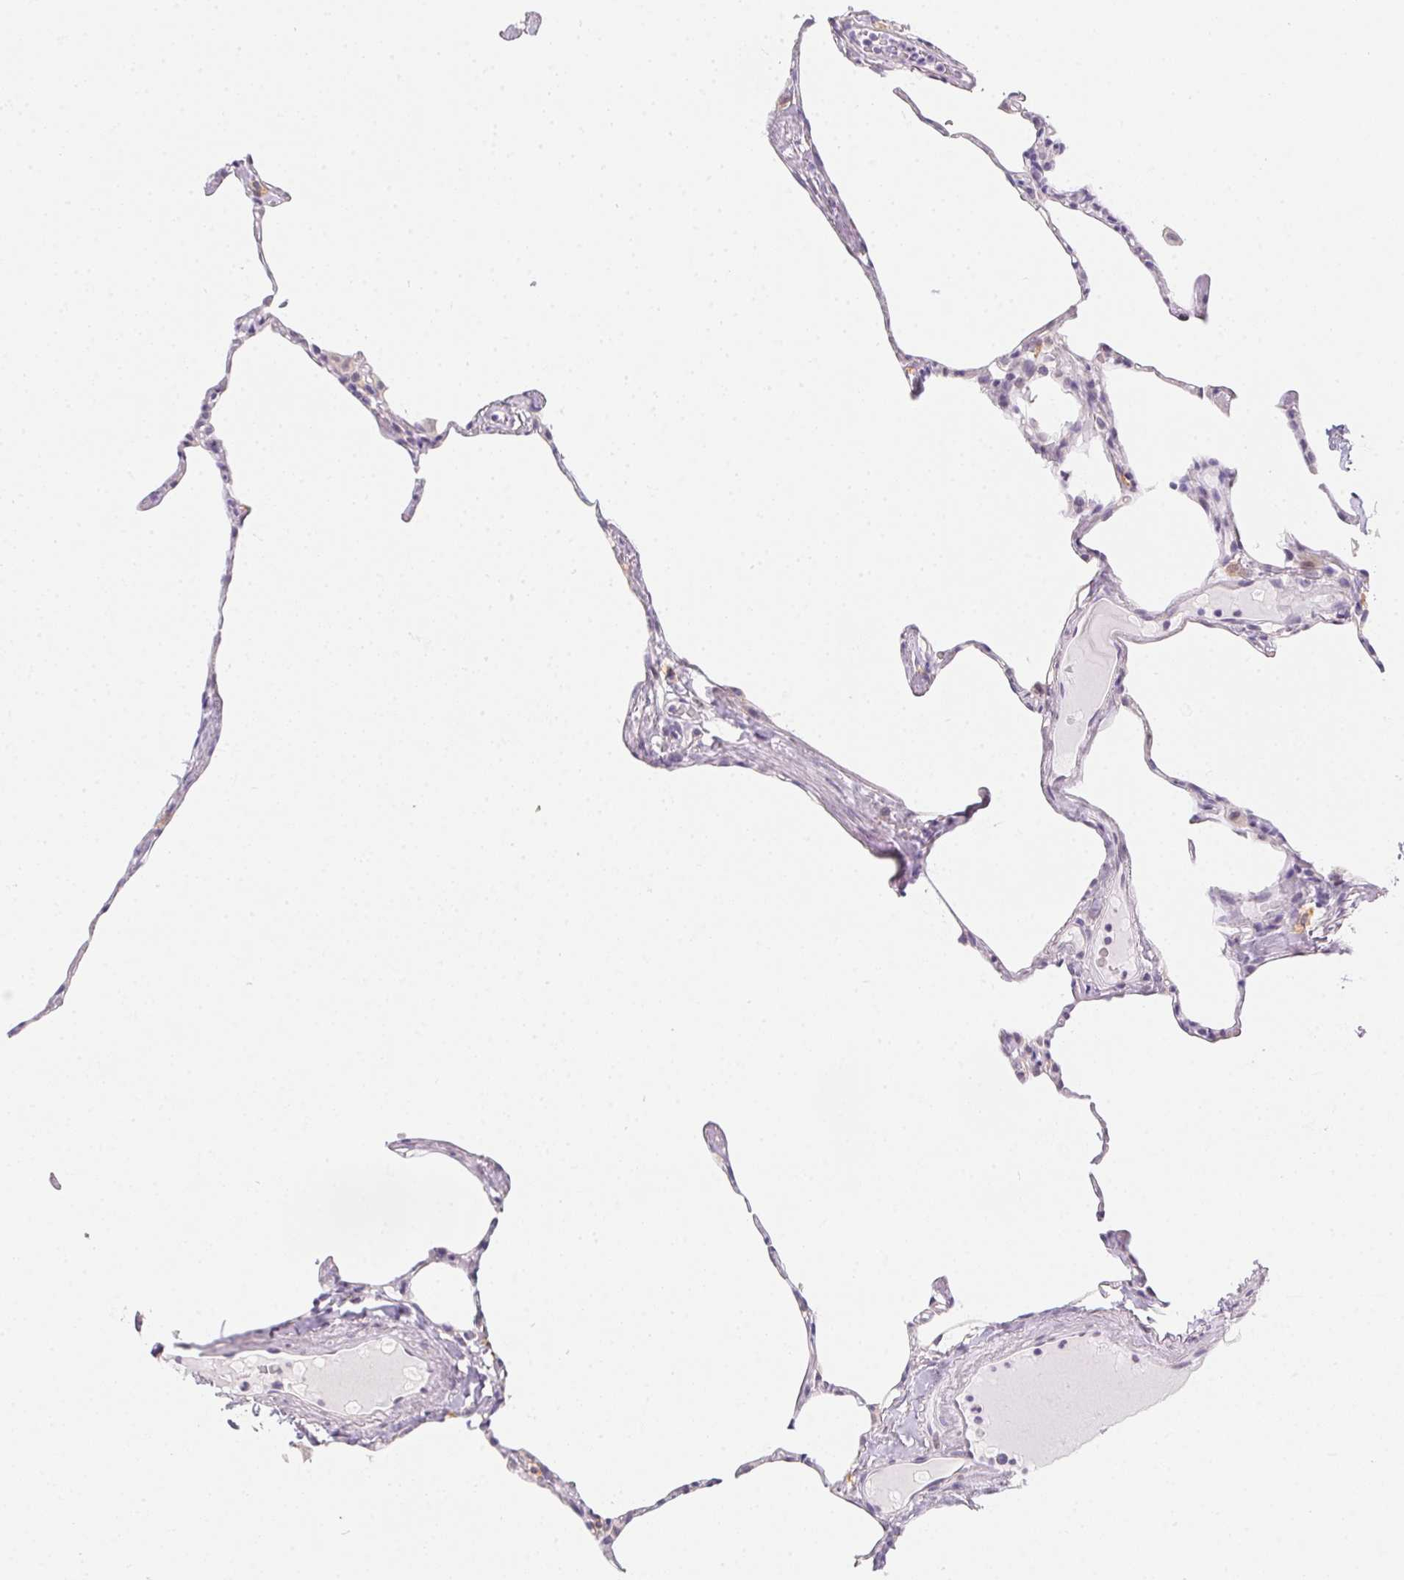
{"staining": {"intensity": "moderate", "quantity": "<25%", "location": "cytoplasmic/membranous"}, "tissue": "lung", "cell_type": "Alveolar cells", "image_type": "normal", "snomed": [{"axis": "morphology", "description": "Normal tissue, NOS"}, {"axis": "topography", "description": "Lung"}], "caption": "Unremarkable lung was stained to show a protein in brown. There is low levels of moderate cytoplasmic/membranous staining in about <25% of alveolar cells. (DAB IHC with brightfield microscopy, high magnification).", "gene": "MORC1", "patient": {"sex": "male", "age": 65}}